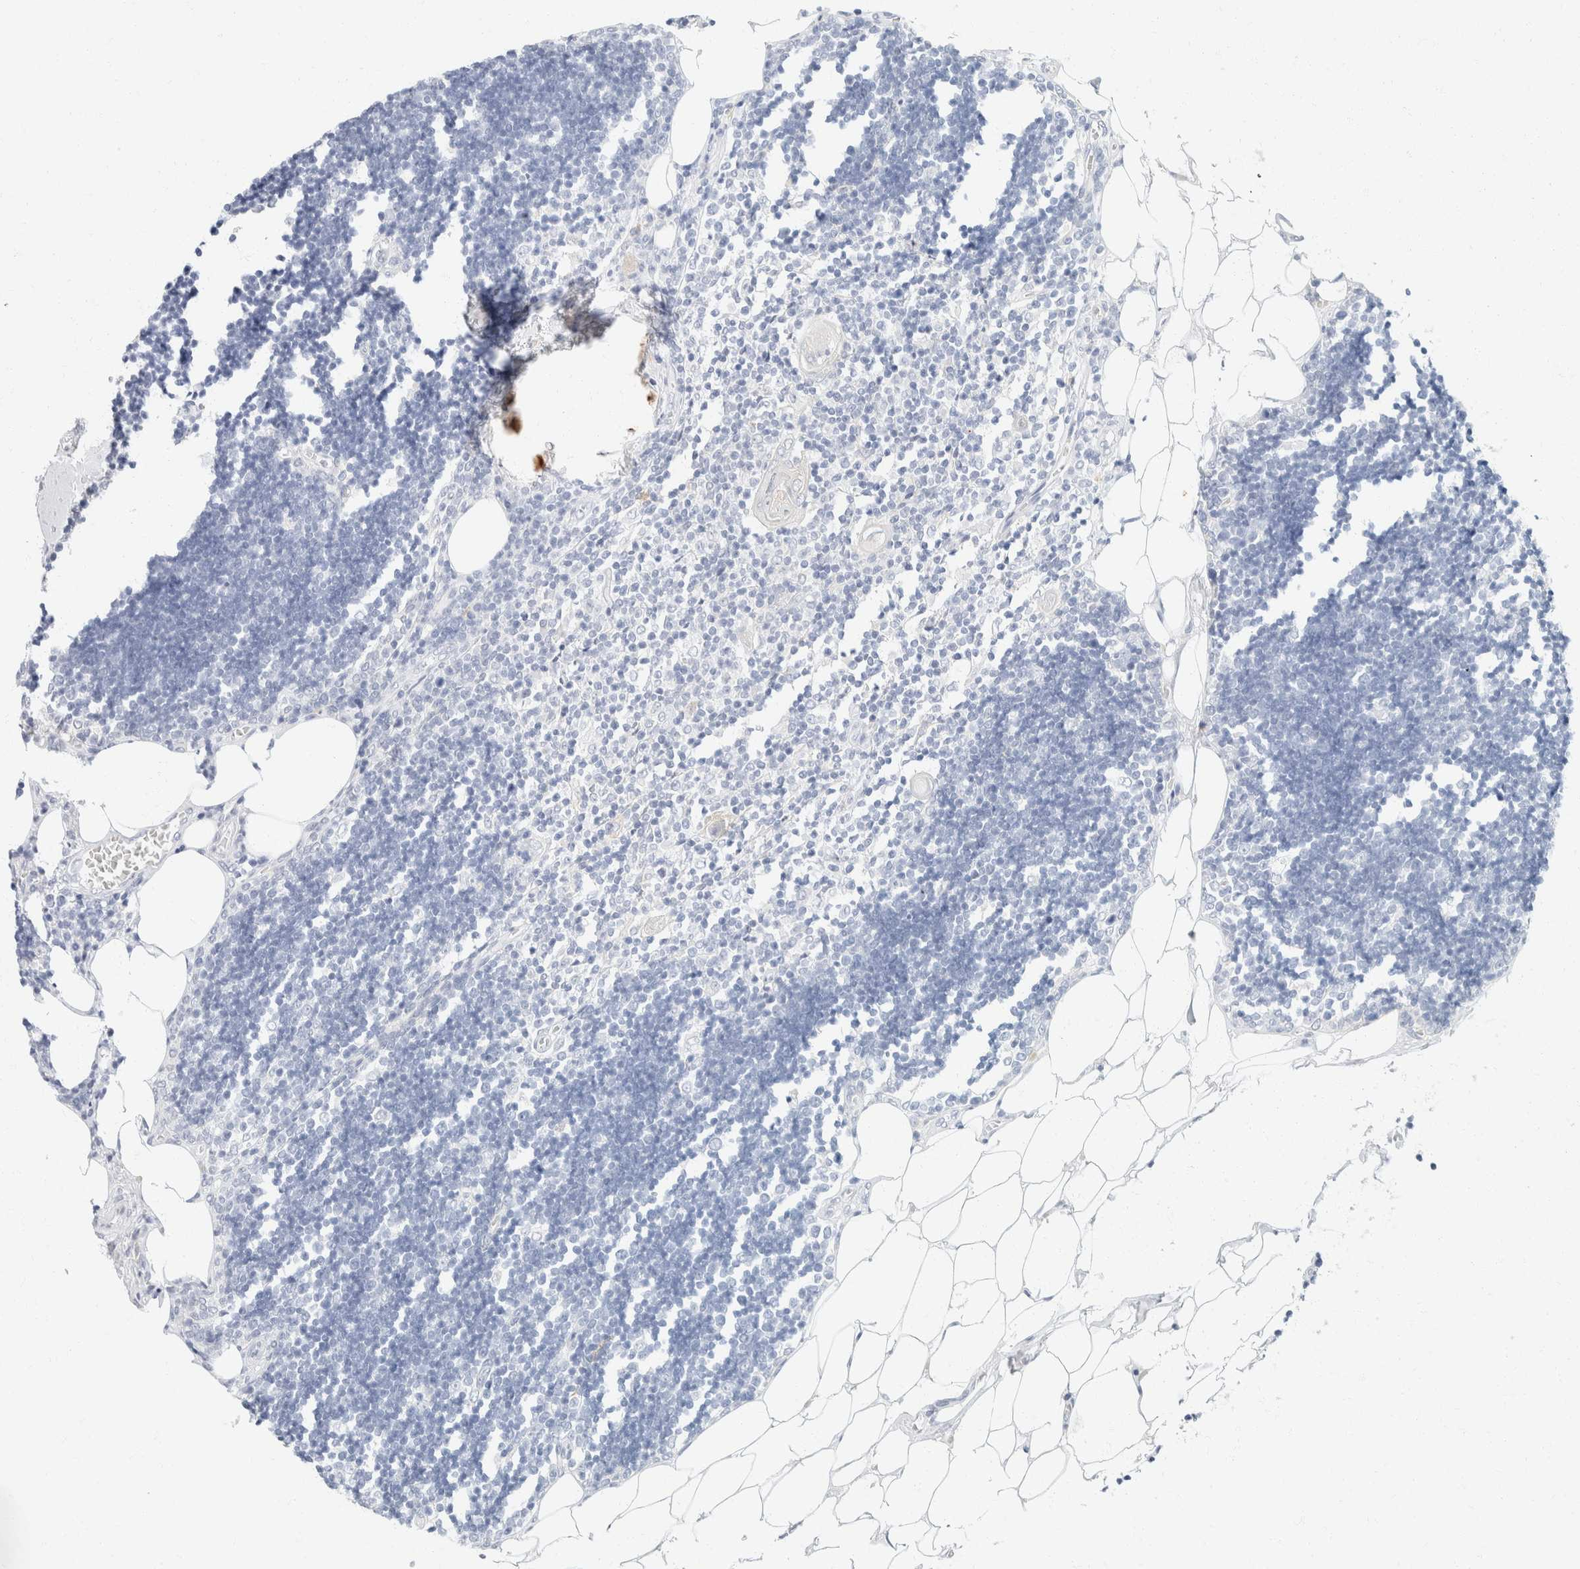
{"staining": {"intensity": "negative", "quantity": "none", "location": "none"}, "tissue": "lymph node", "cell_type": "Germinal center cells", "image_type": "normal", "snomed": [{"axis": "morphology", "description": "Normal tissue, NOS"}, {"axis": "topography", "description": "Lymph node"}], "caption": "Protein analysis of normal lymph node reveals no significant positivity in germinal center cells.", "gene": "KRT20", "patient": {"sex": "male", "age": 33}}